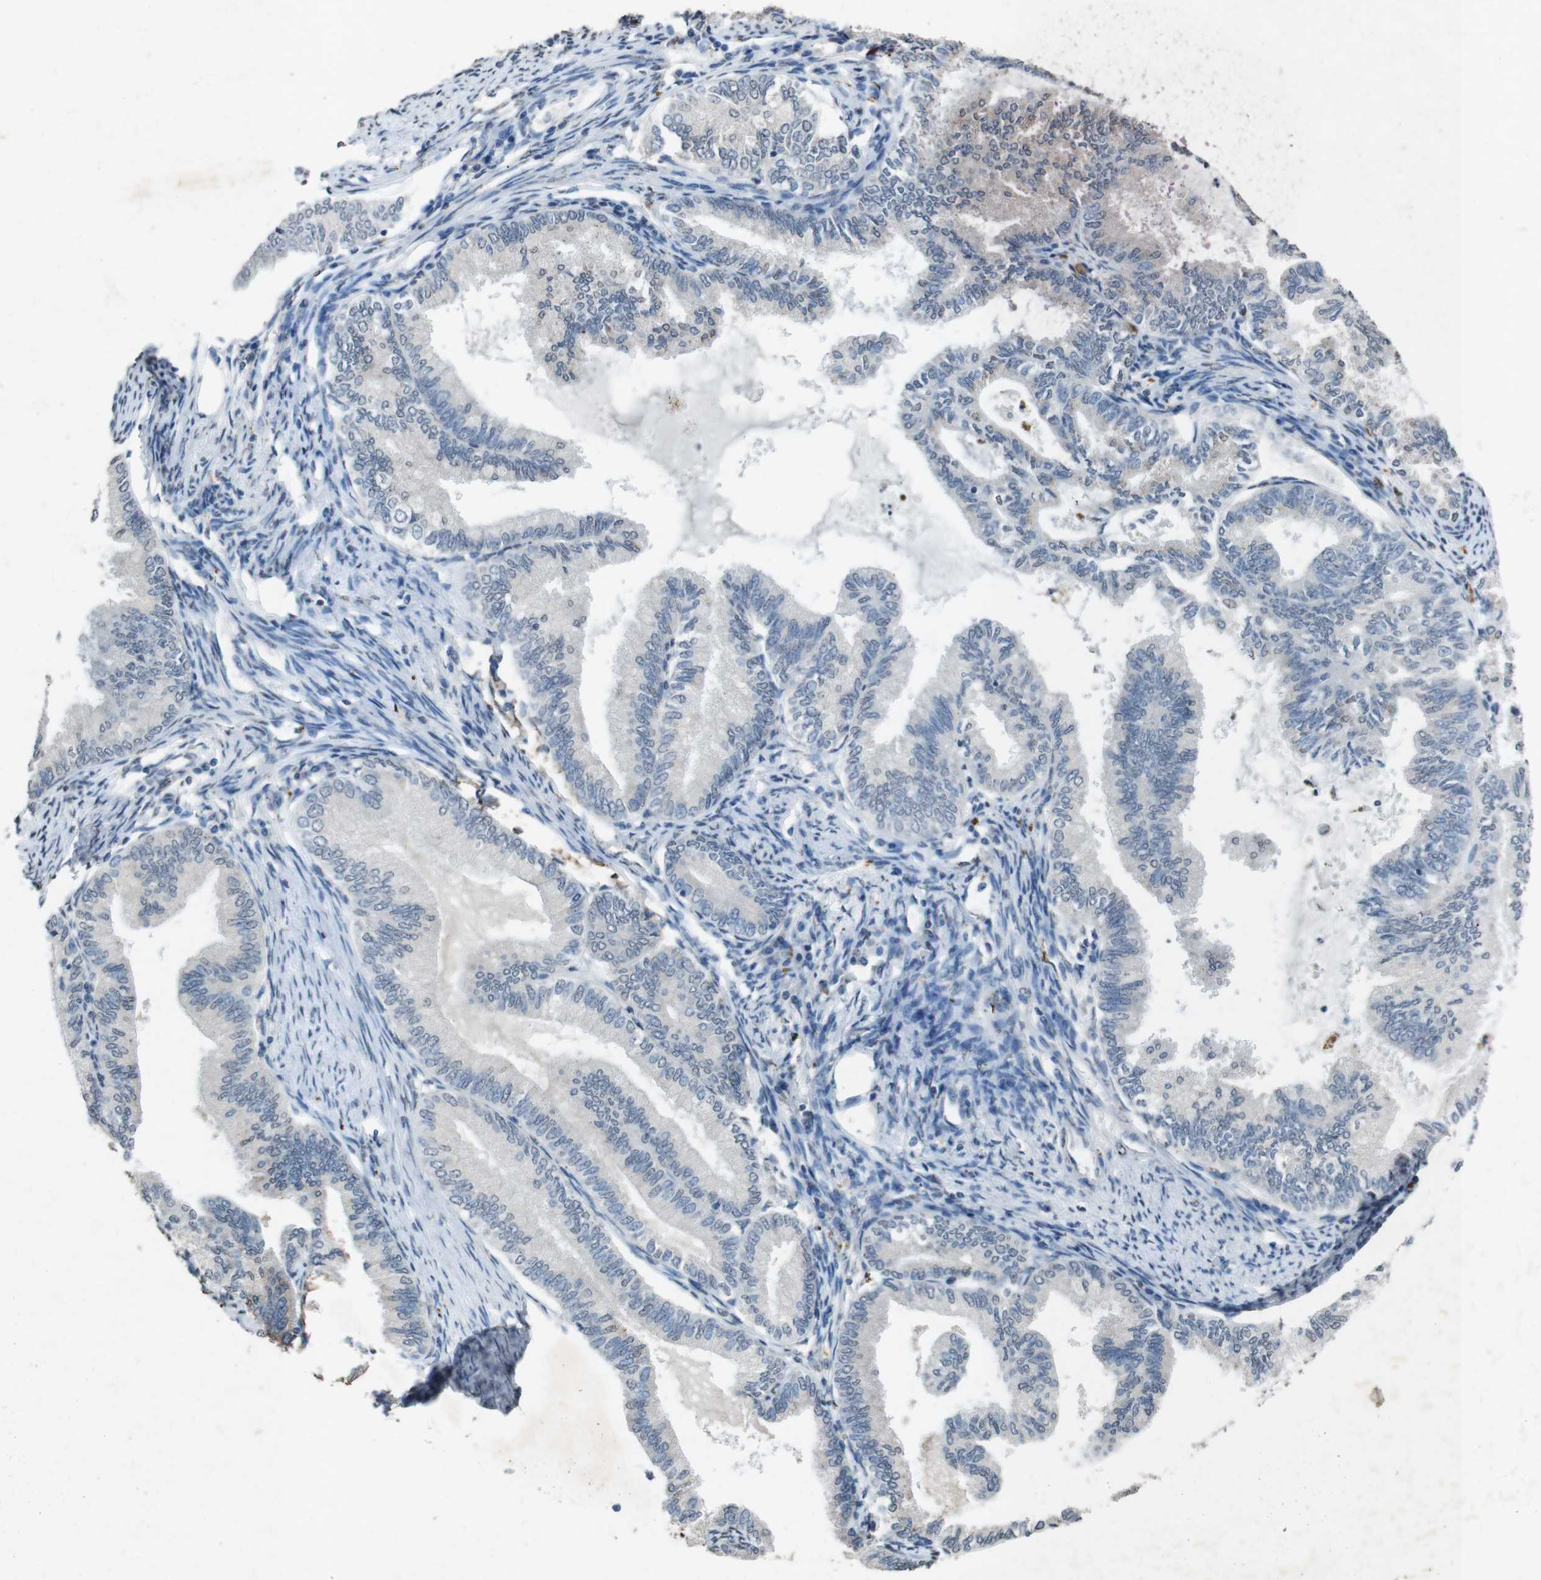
{"staining": {"intensity": "negative", "quantity": "none", "location": "none"}, "tissue": "endometrial cancer", "cell_type": "Tumor cells", "image_type": "cancer", "snomed": [{"axis": "morphology", "description": "Adenocarcinoma, NOS"}, {"axis": "topography", "description": "Endometrium"}], "caption": "This is an IHC image of endometrial cancer (adenocarcinoma). There is no staining in tumor cells.", "gene": "STBD1", "patient": {"sex": "female", "age": 86}}